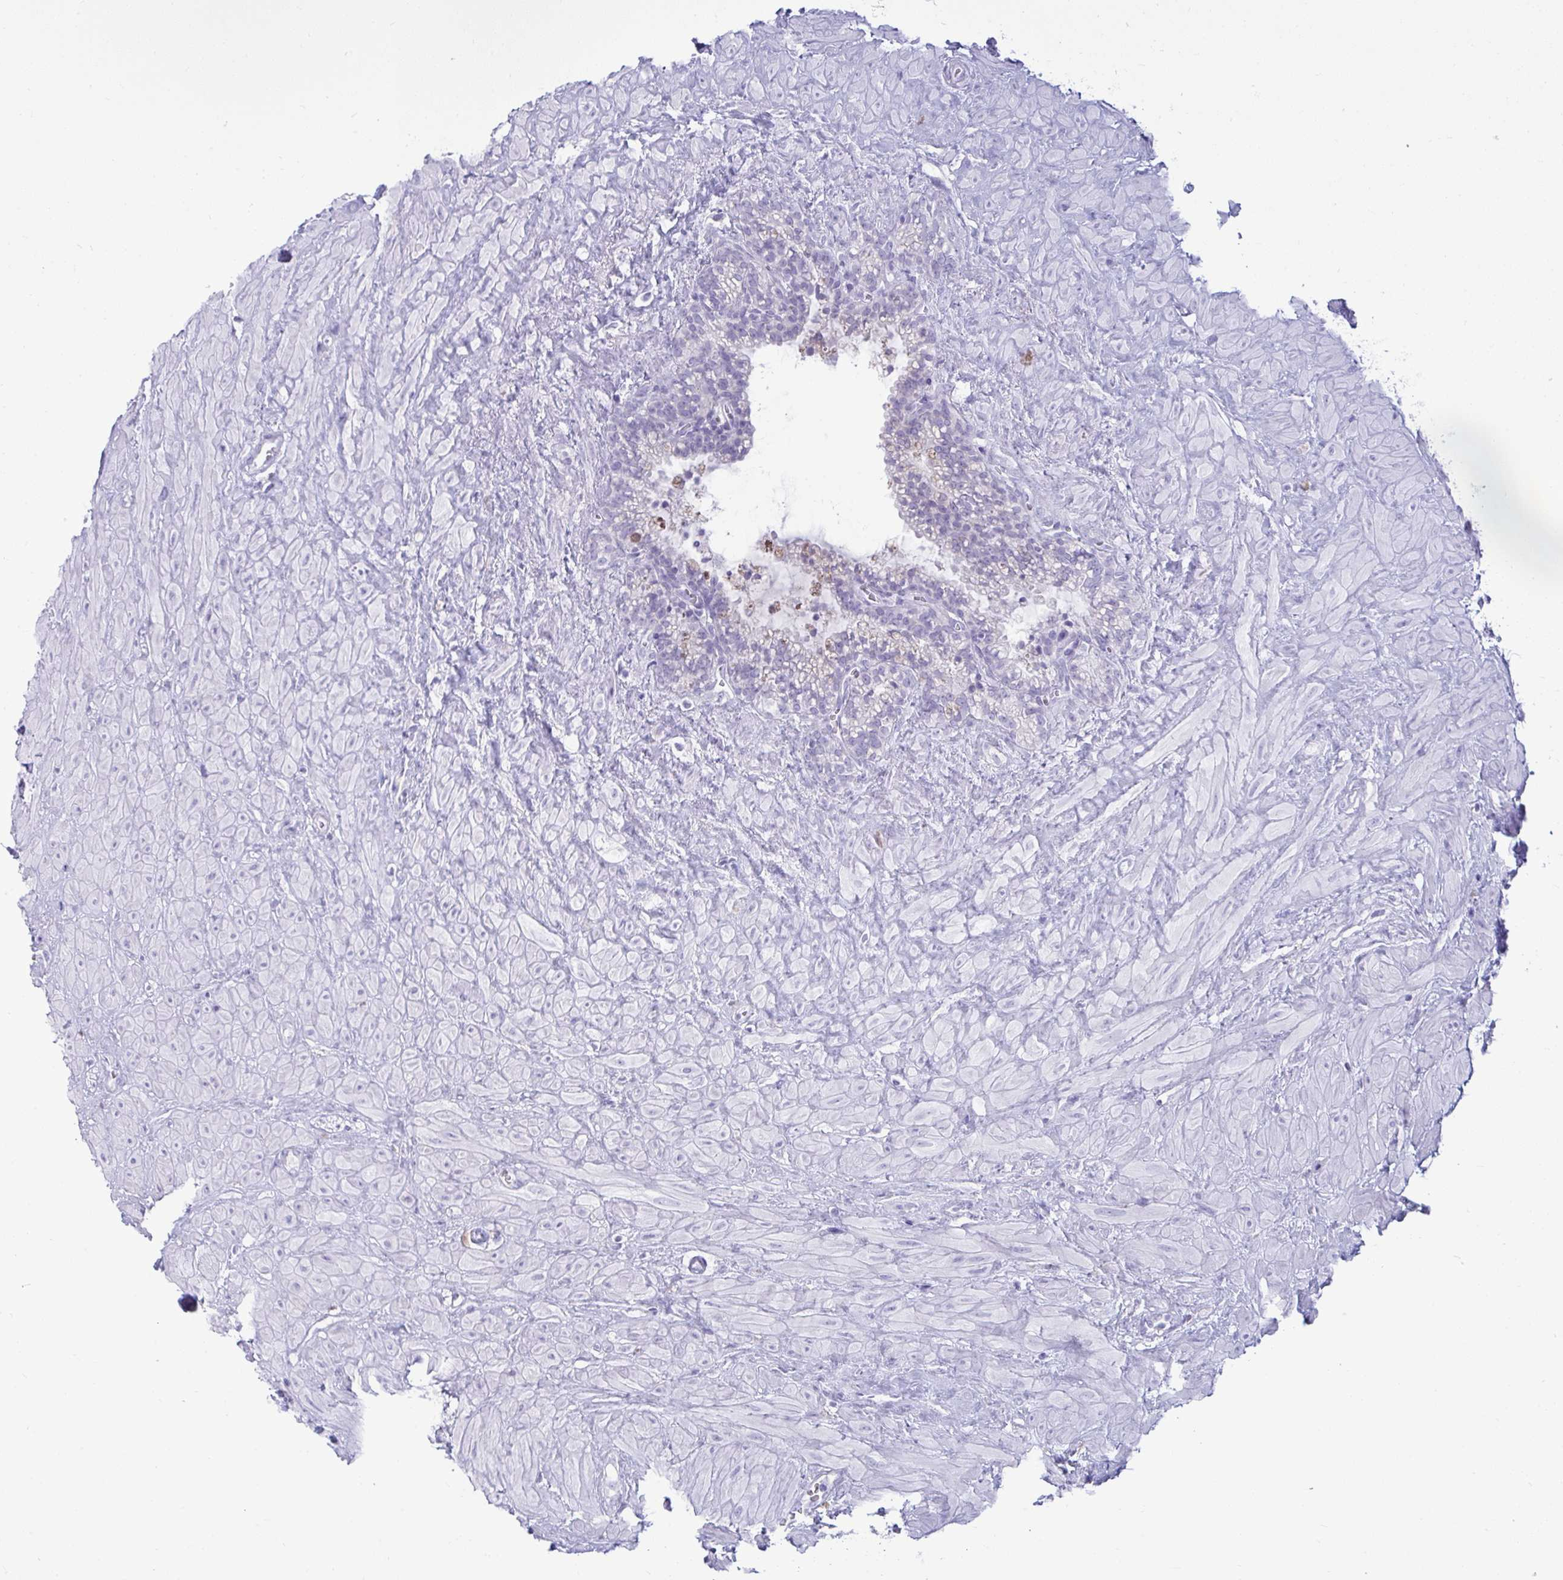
{"staining": {"intensity": "negative", "quantity": "none", "location": "none"}, "tissue": "seminal vesicle", "cell_type": "Glandular cells", "image_type": "normal", "snomed": [{"axis": "morphology", "description": "Normal tissue, NOS"}, {"axis": "topography", "description": "Seminal veicle"}], "caption": "Immunohistochemistry image of unremarkable seminal vesicle: human seminal vesicle stained with DAB demonstrates no significant protein expression in glandular cells.", "gene": "ANKRD60", "patient": {"sex": "male", "age": 76}}